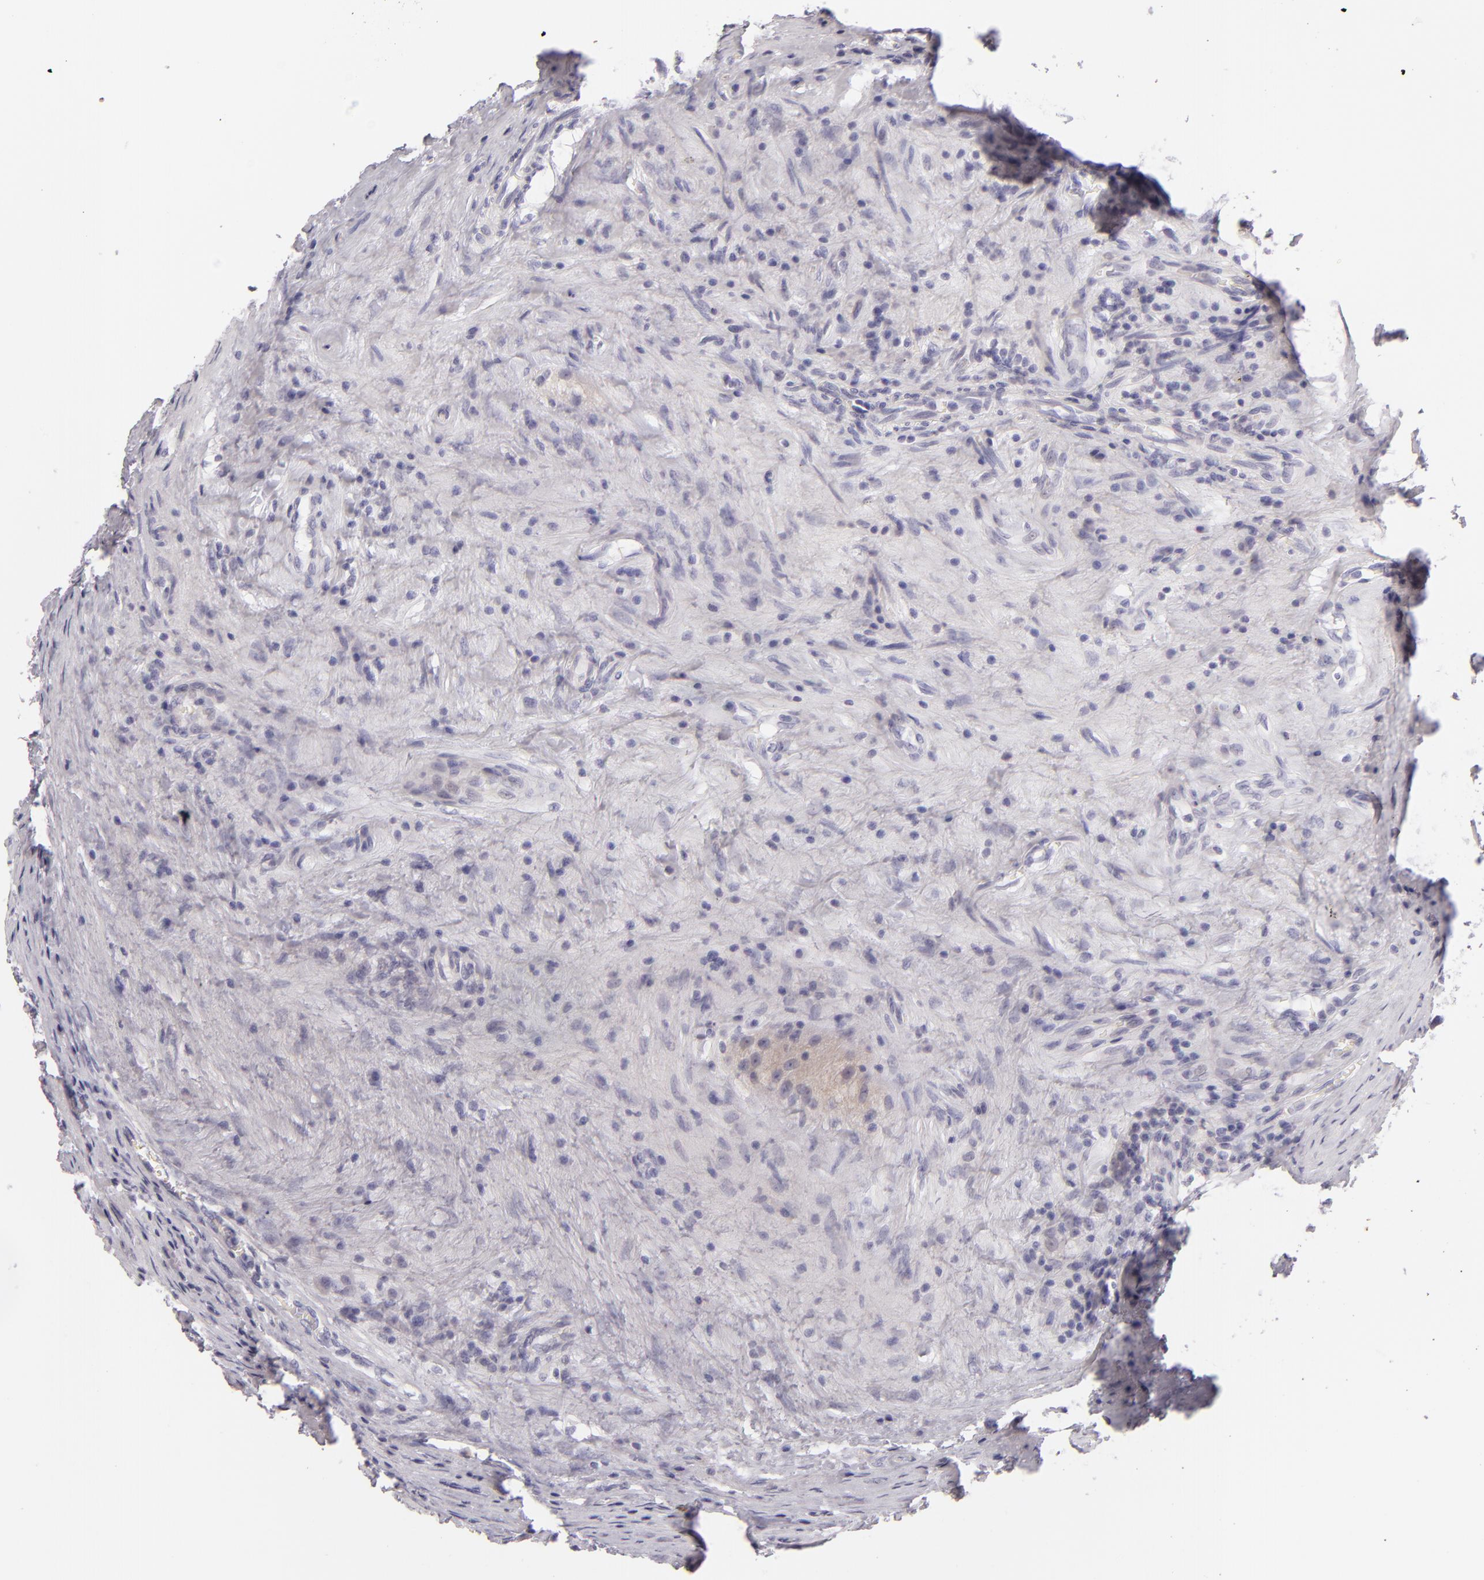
{"staining": {"intensity": "negative", "quantity": "none", "location": "none"}, "tissue": "testis cancer", "cell_type": "Tumor cells", "image_type": "cancer", "snomed": [{"axis": "morphology", "description": "Seminoma, NOS"}, {"axis": "topography", "description": "Testis"}], "caption": "The histopathology image demonstrates no significant staining in tumor cells of testis cancer (seminoma).", "gene": "FAM181A", "patient": {"sex": "male", "age": 34}}